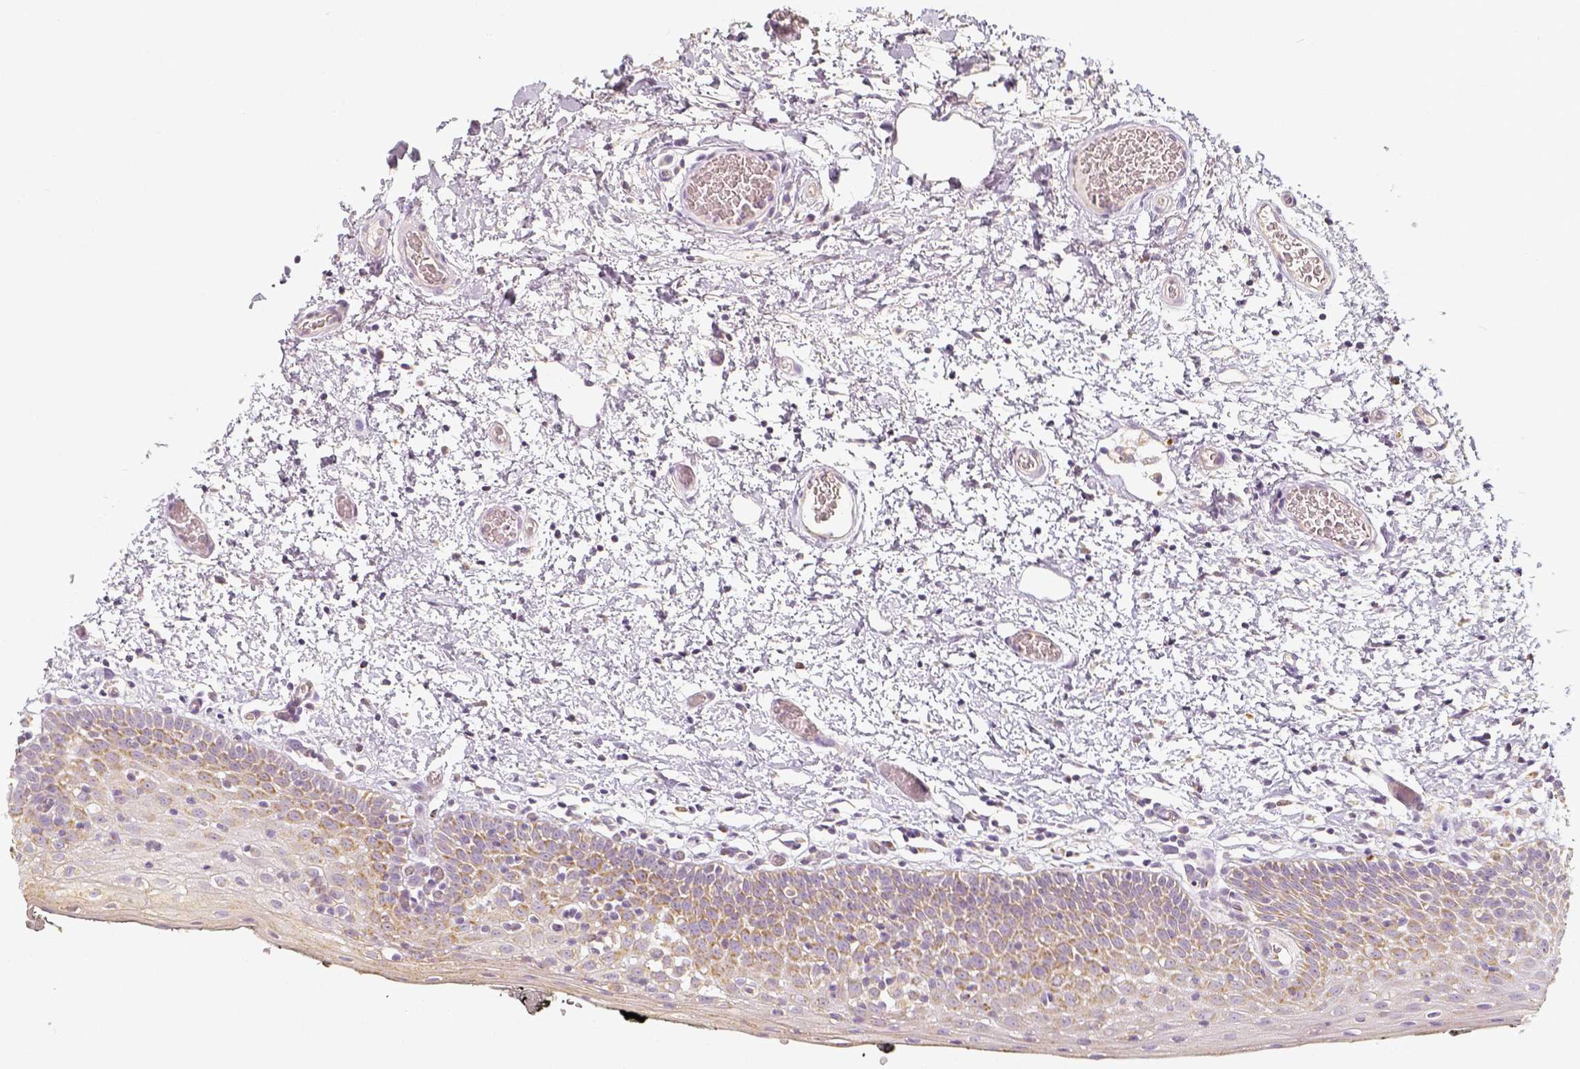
{"staining": {"intensity": "moderate", "quantity": ">75%", "location": "cytoplasmic/membranous"}, "tissue": "oral mucosa", "cell_type": "Squamous epithelial cells", "image_type": "normal", "snomed": [{"axis": "morphology", "description": "Normal tissue, NOS"}, {"axis": "morphology", "description": "Squamous cell carcinoma, NOS"}, {"axis": "topography", "description": "Oral tissue"}, {"axis": "topography", "description": "Head-Neck"}], "caption": "About >75% of squamous epithelial cells in normal oral mucosa show moderate cytoplasmic/membranous protein staining as visualized by brown immunohistochemical staining.", "gene": "PGAM5", "patient": {"sex": "male", "age": 69}}